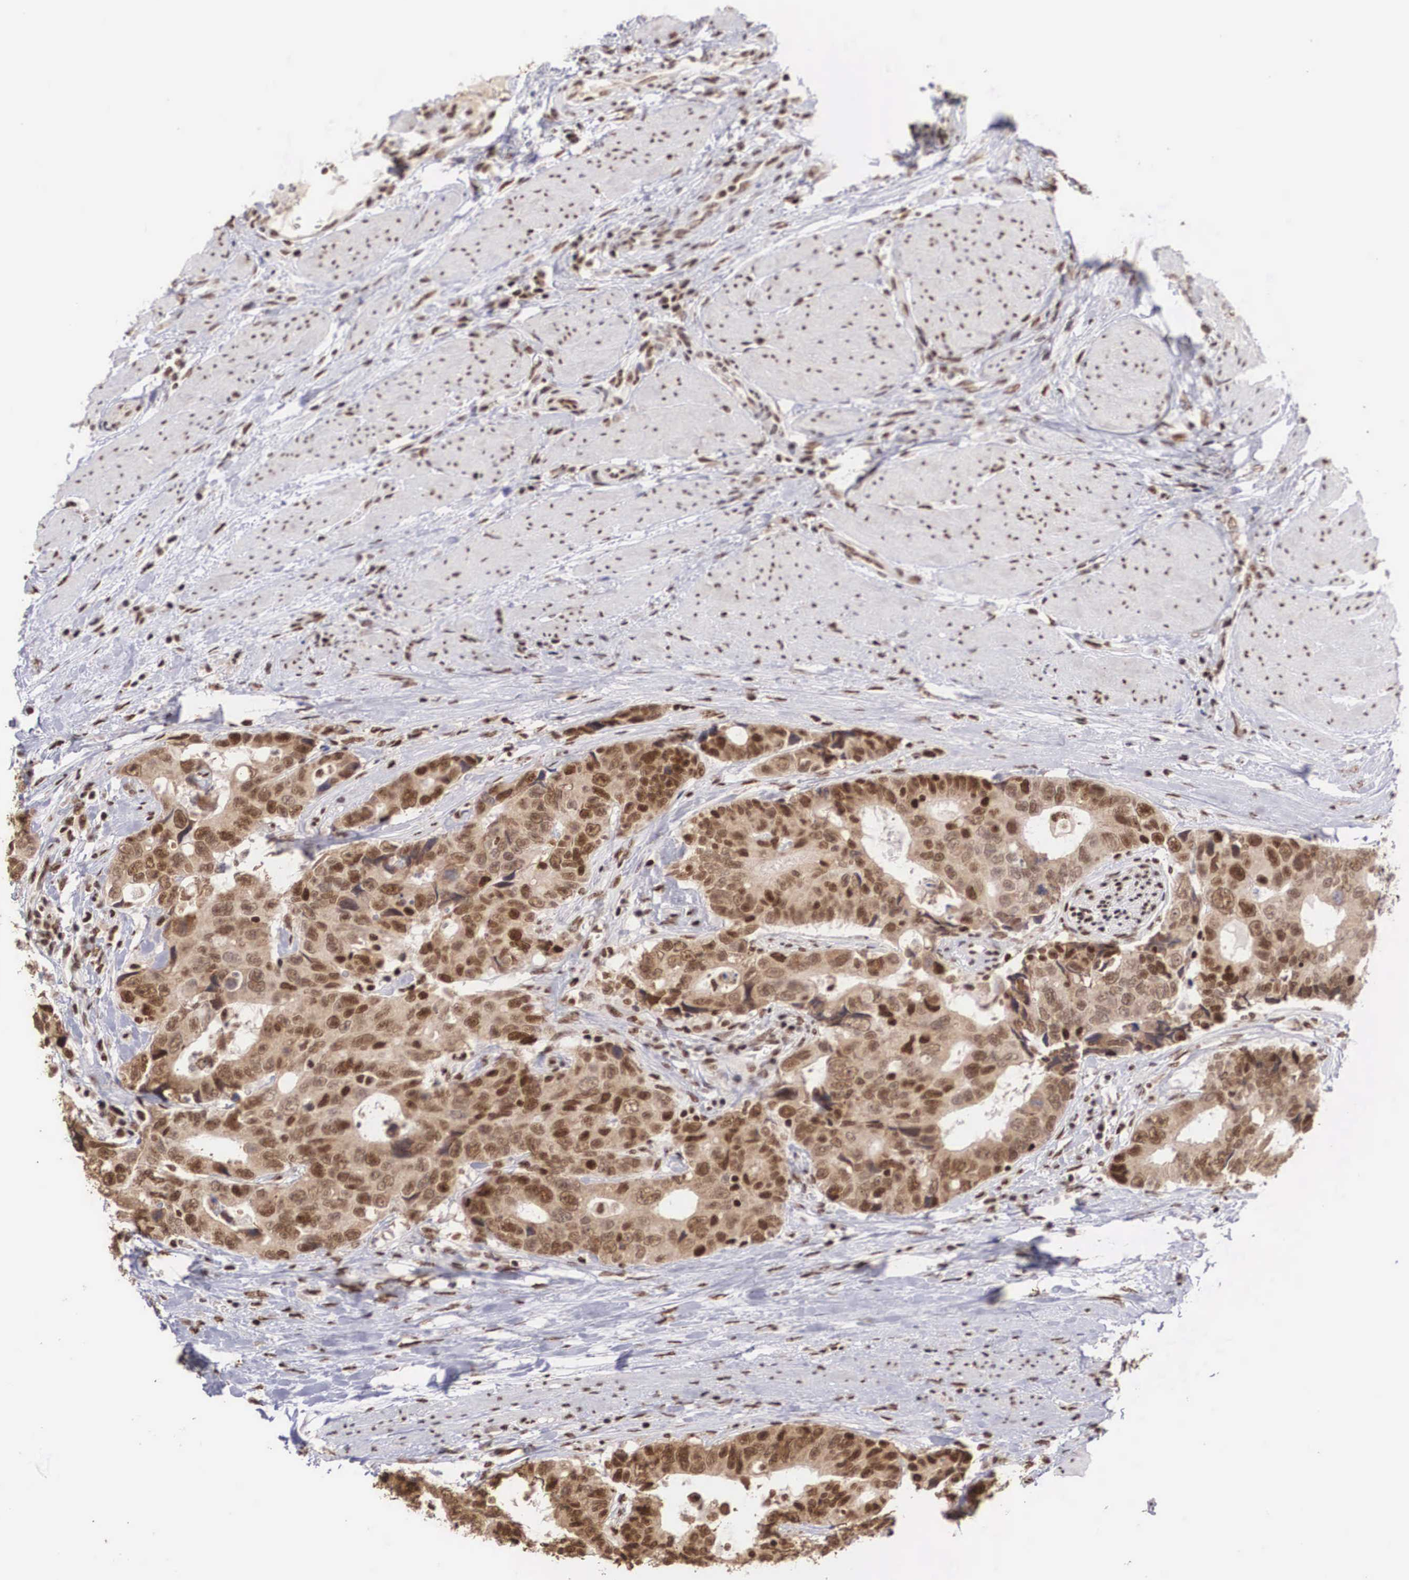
{"staining": {"intensity": "strong", "quantity": ">75%", "location": "cytoplasmic/membranous,nuclear"}, "tissue": "colorectal cancer", "cell_type": "Tumor cells", "image_type": "cancer", "snomed": [{"axis": "morphology", "description": "Adenocarcinoma, NOS"}, {"axis": "topography", "description": "Rectum"}], "caption": "Protein staining of adenocarcinoma (colorectal) tissue exhibits strong cytoplasmic/membranous and nuclear expression in about >75% of tumor cells. Nuclei are stained in blue.", "gene": "HTATSF1", "patient": {"sex": "female", "age": 67}}